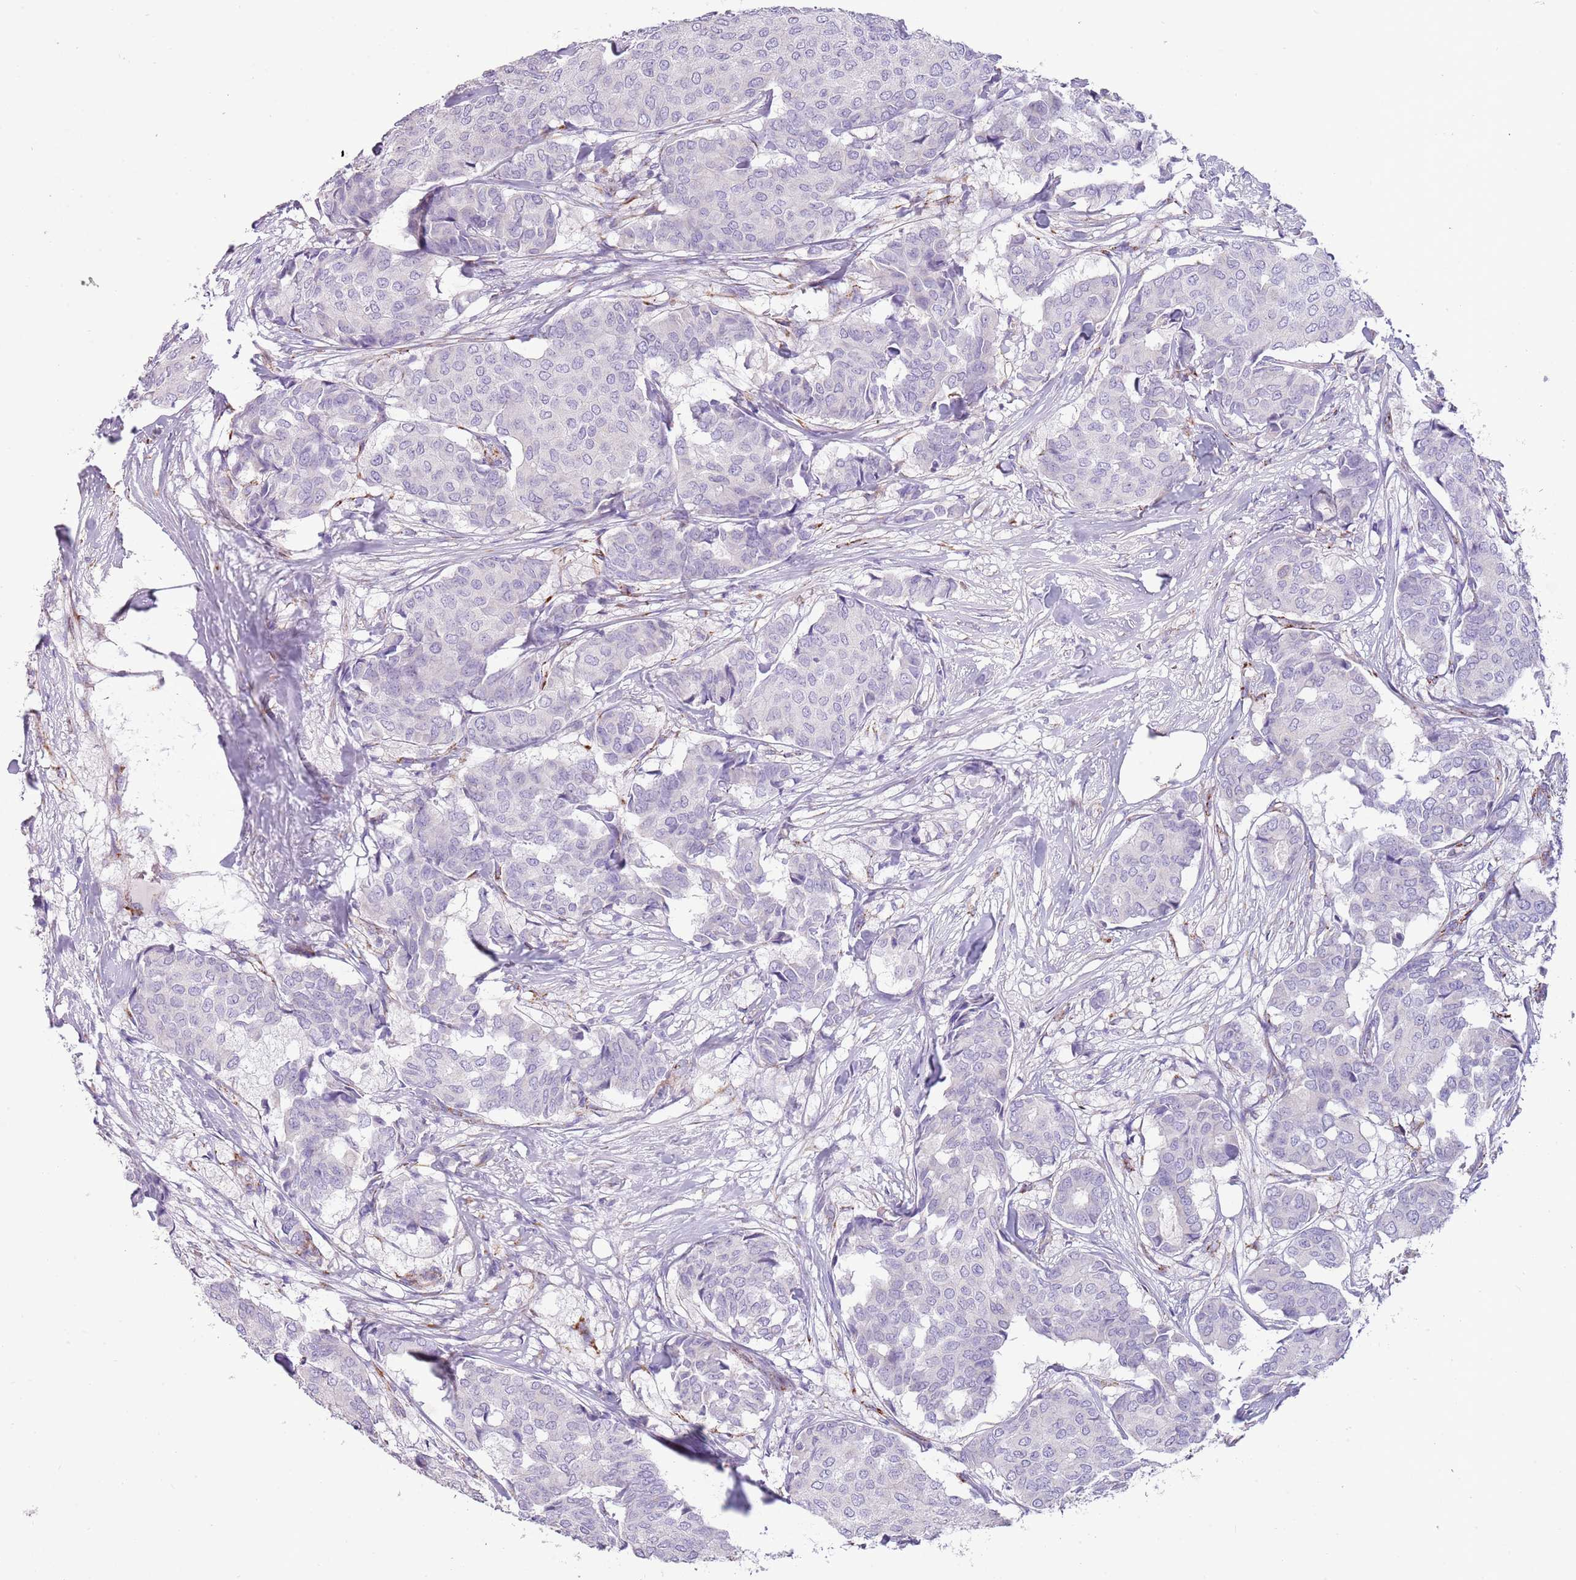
{"staining": {"intensity": "negative", "quantity": "none", "location": "none"}, "tissue": "breast cancer", "cell_type": "Tumor cells", "image_type": "cancer", "snomed": [{"axis": "morphology", "description": "Duct carcinoma"}, {"axis": "topography", "description": "Breast"}], "caption": "High magnification brightfield microscopy of breast cancer stained with DAB (brown) and counterstained with hematoxylin (blue): tumor cells show no significant expression.", "gene": "RNF222", "patient": {"sex": "female", "age": 75}}